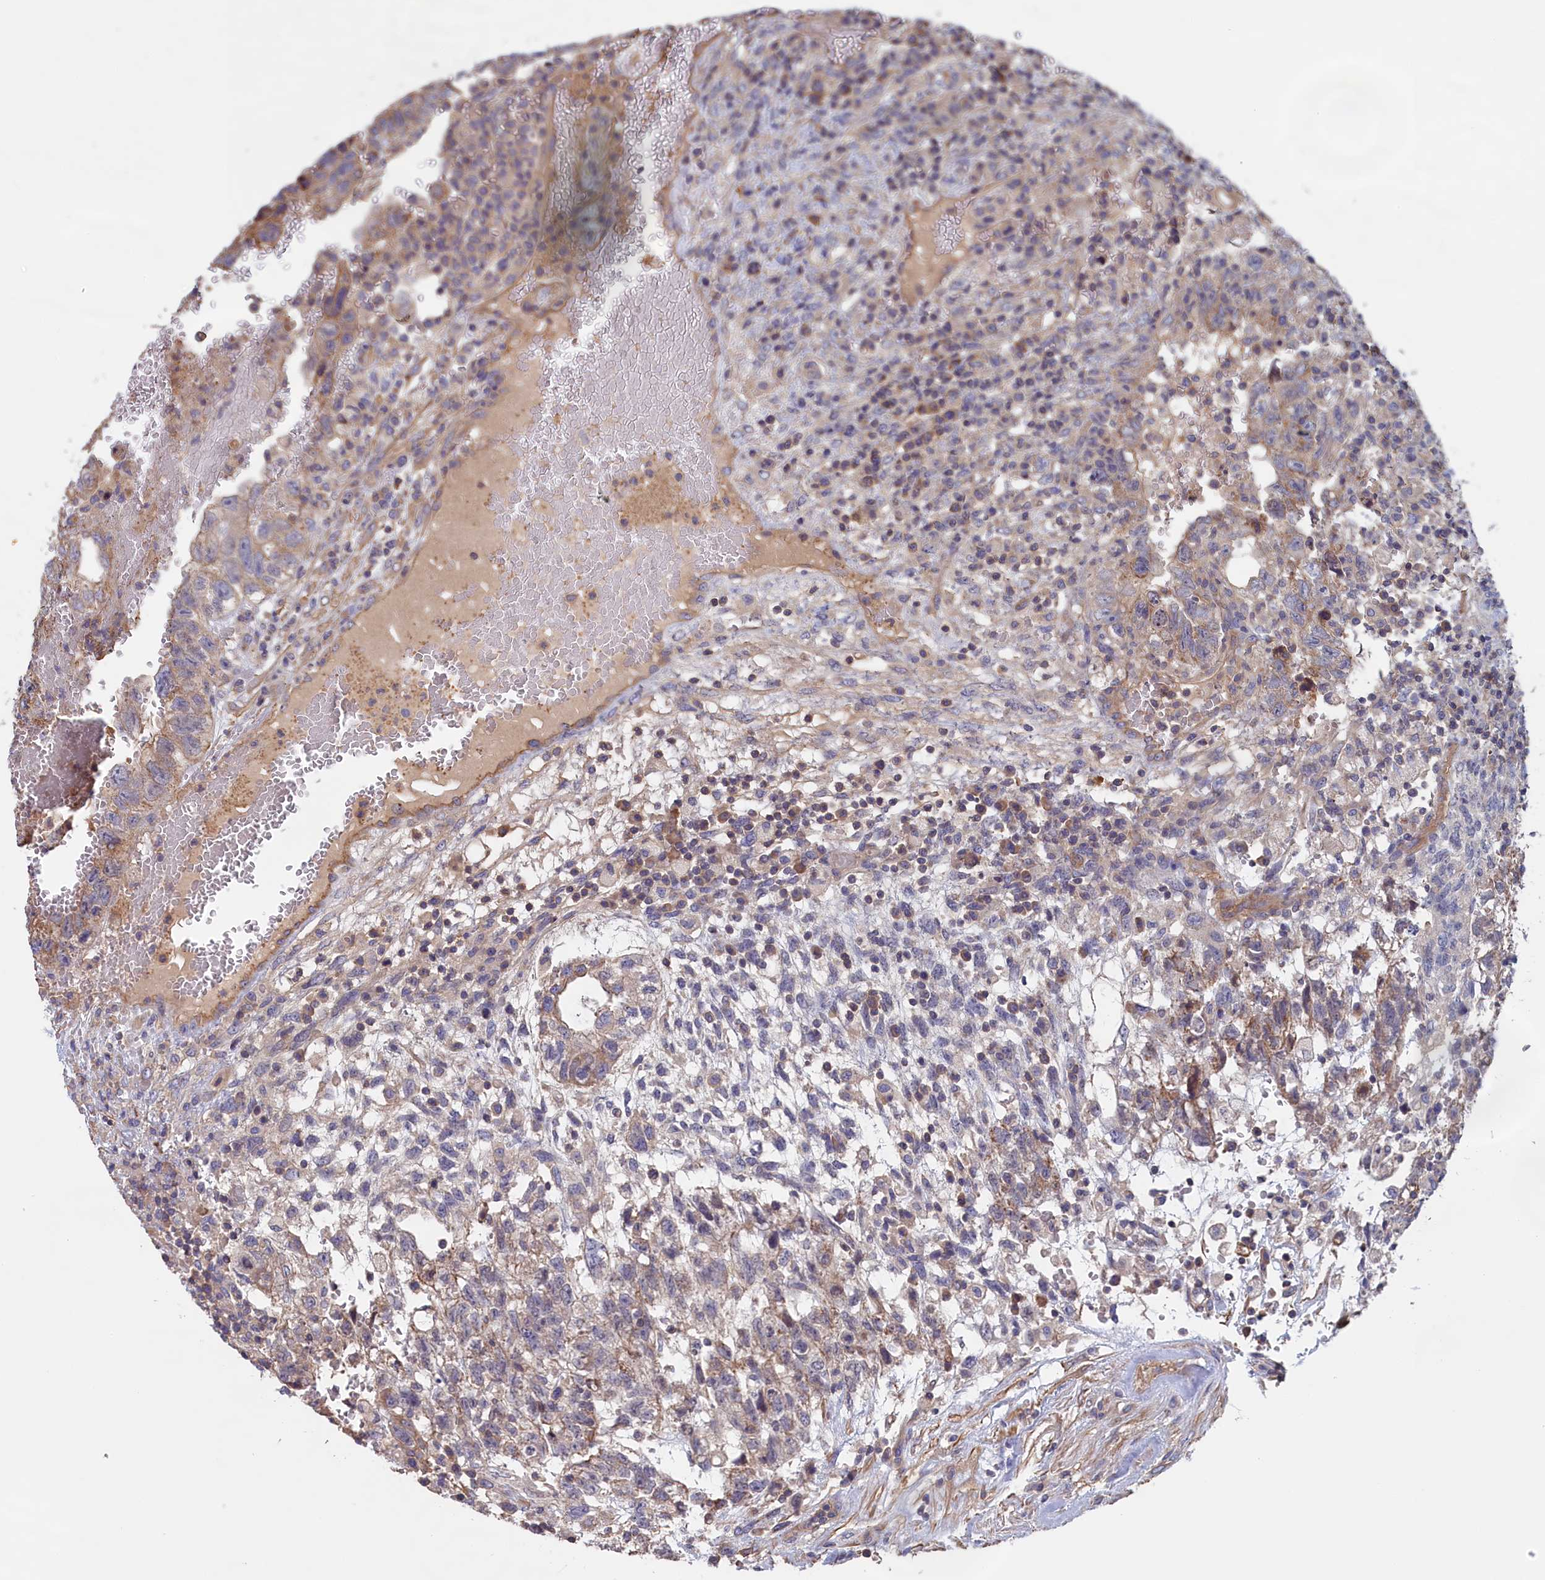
{"staining": {"intensity": "moderate", "quantity": "<25%", "location": "cytoplasmic/membranous"}, "tissue": "testis cancer", "cell_type": "Tumor cells", "image_type": "cancer", "snomed": [{"axis": "morphology", "description": "Carcinoma, Embryonal, NOS"}, {"axis": "topography", "description": "Testis"}], "caption": "IHC staining of testis embryonal carcinoma, which exhibits low levels of moderate cytoplasmic/membranous staining in approximately <25% of tumor cells indicating moderate cytoplasmic/membranous protein positivity. The staining was performed using DAB (brown) for protein detection and nuclei were counterstained in hematoxylin (blue).", "gene": "ANKRD2", "patient": {"sex": "male", "age": 36}}